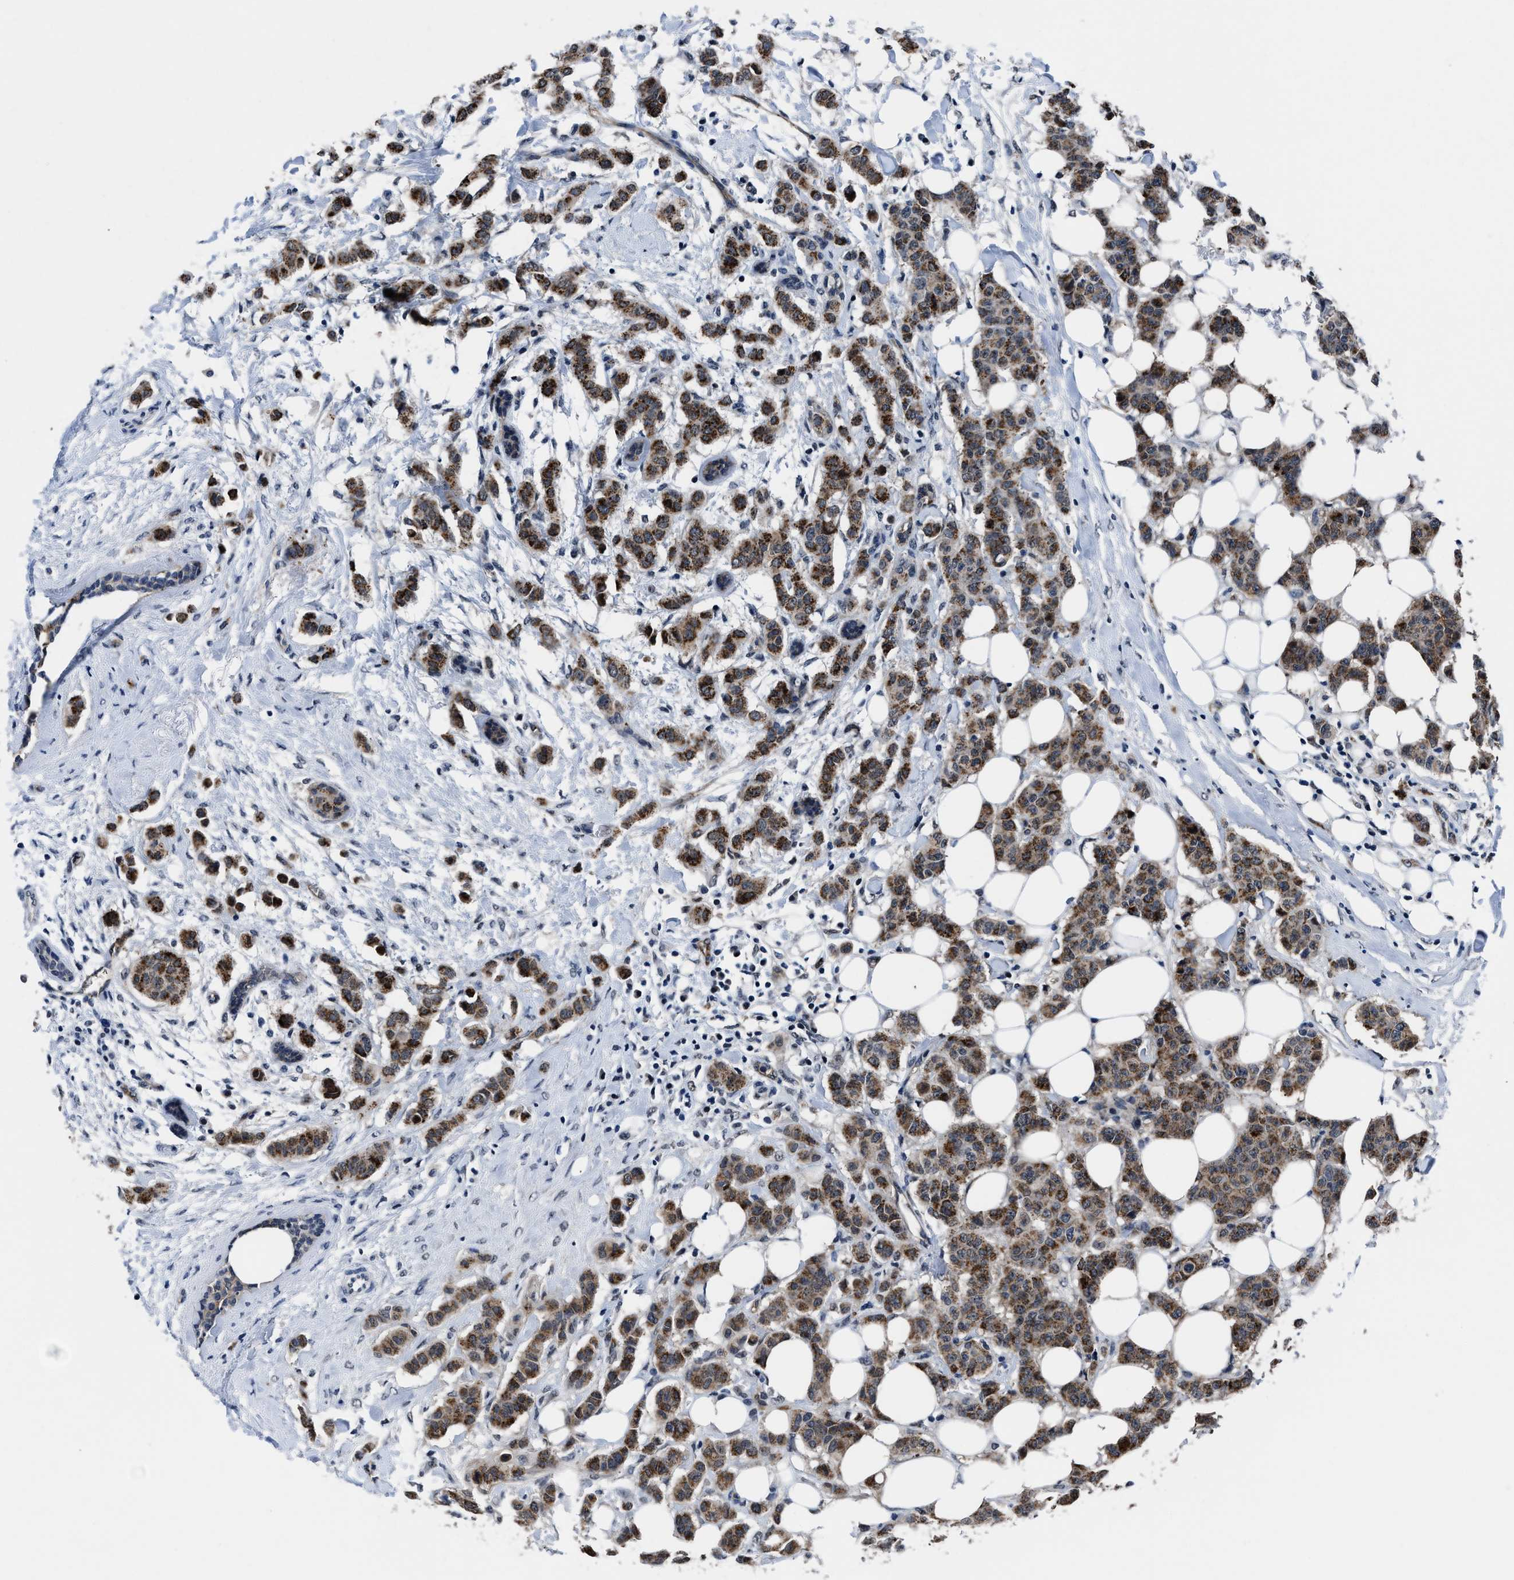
{"staining": {"intensity": "moderate", "quantity": ">75%", "location": "cytoplasmic/membranous"}, "tissue": "breast cancer", "cell_type": "Tumor cells", "image_type": "cancer", "snomed": [{"axis": "morphology", "description": "Duct carcinoma"}, {"axis": "topography", "description": "Breast"}], "caption": "IHC image of human breast cancer (infiltrating ductal carcinoma) stained for a protein (brown), which shows medium levels of moderate cytoplasmic/membranous staining in approximately >75% of tumor cells.", "gene": "MARCKSL1", "patient": {"sex": "female", "age": 40}}